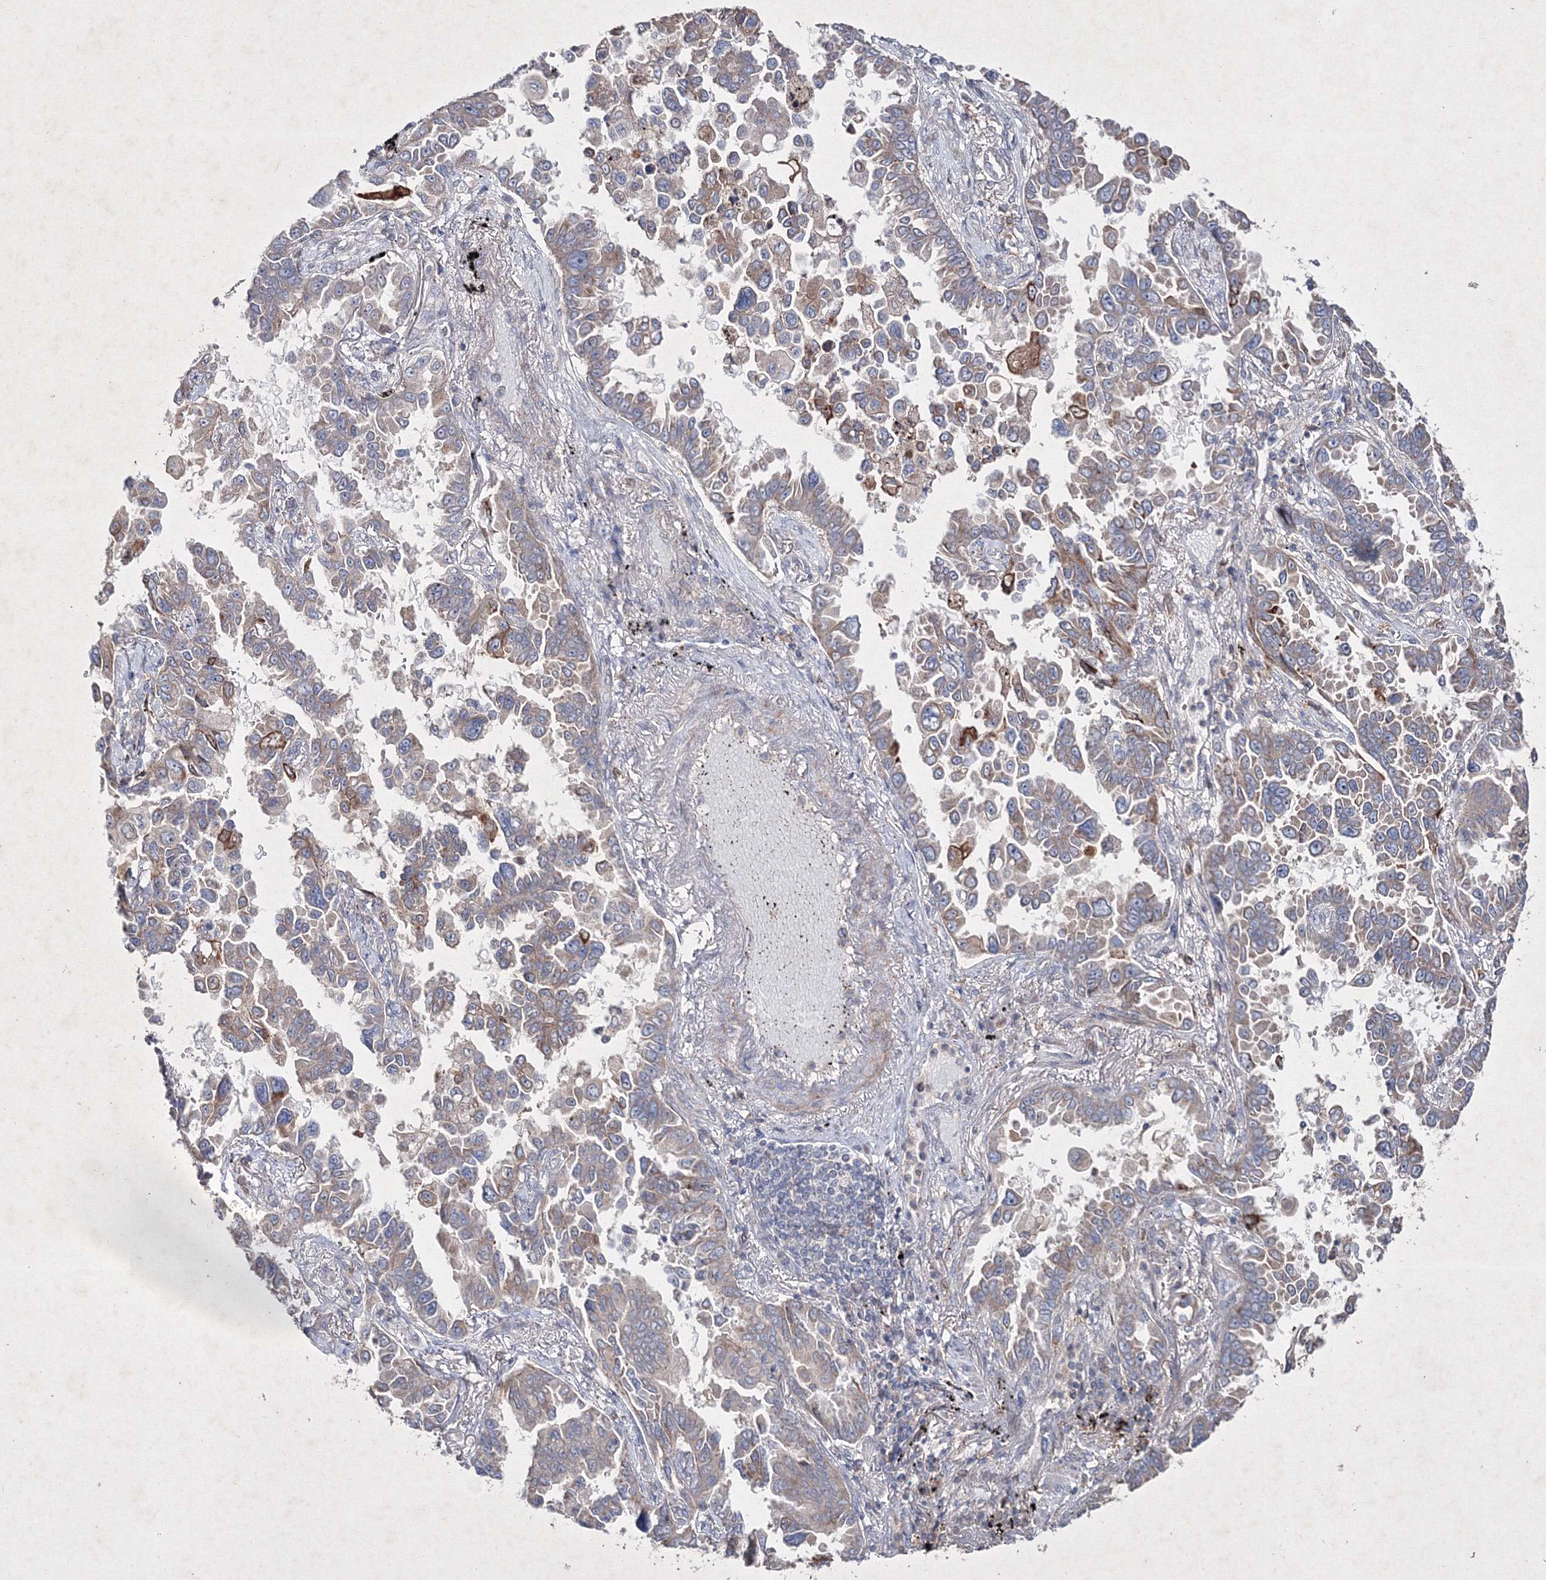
{"staining": {"intensity": "moderate", "quantity": "25%-75%", "location": "cytoplasmic/membranous"}, "tissue": "lung cancer", "cell_type": "Tumor cells", "image_type": "cancer", "snomed": [{"axis": "morphology", "description": "Adenocarcinoma, NOS"}, {"axis": "topography", "description": "Lung"}], "caption": "The immunohistochemical stain highlights moderate cytoplasmic/membranous positivity in tumor cells of lung adenocarcinoma tissue.", "gene": "GFM1", "patient": {"sex": "female", "age": 67}}